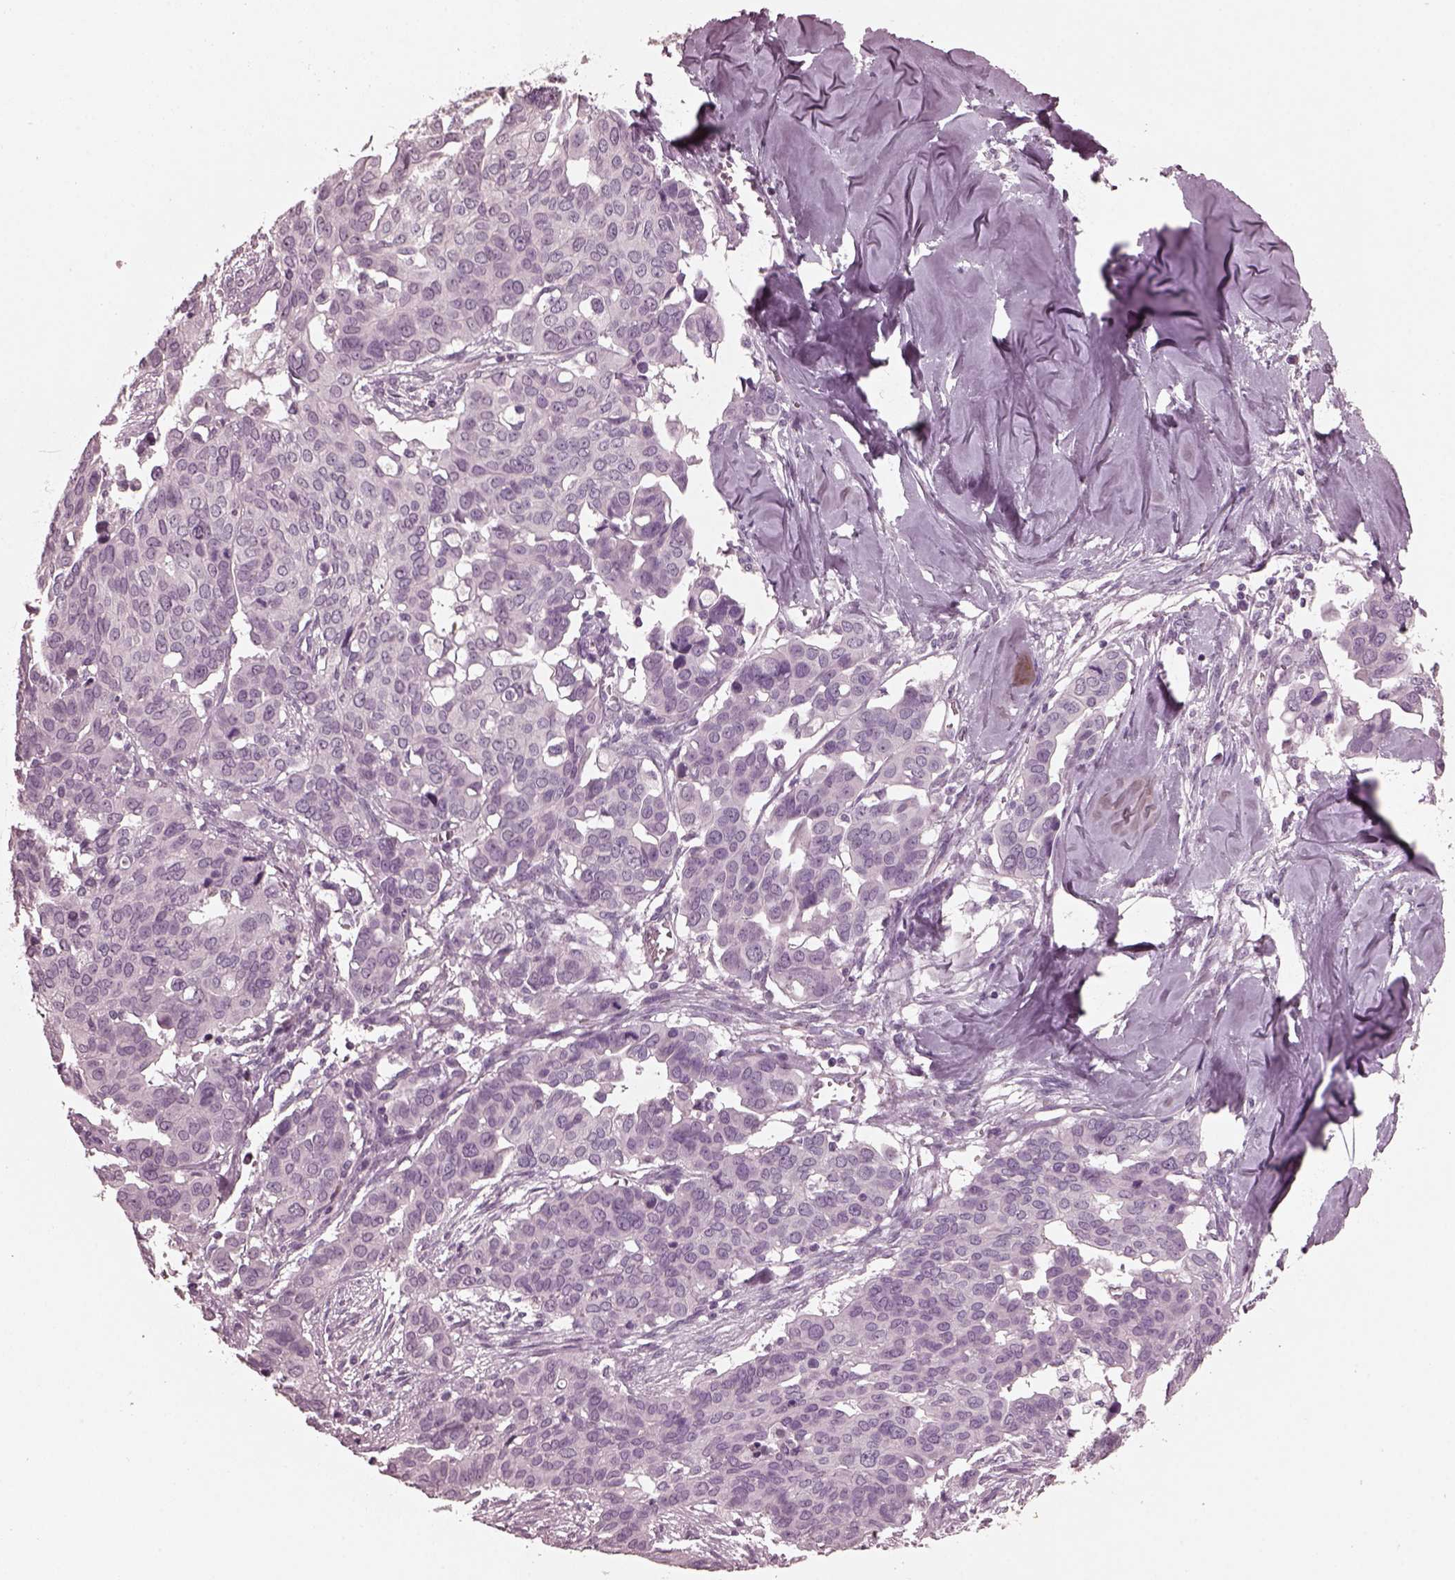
{"staining": {"intensity": "negative", "quantity": "none", "location": "none"}, "tissue": "ovarian cancer", "cell_type": "Tumor cells", "image_type": "cancer", "snomed": [{"axis": "morphology", "description": "Carcinoma, endometroid"}, {"axis": "topography", "description": "Ovary"}], "caption": "This is an immunohistochemistry (IHC) image of ovarian cancer (endometroid carcinoma). There is no expression in tumor cells.", "gene": "CGA", "patient": {"sex": "female", "age": 78}}